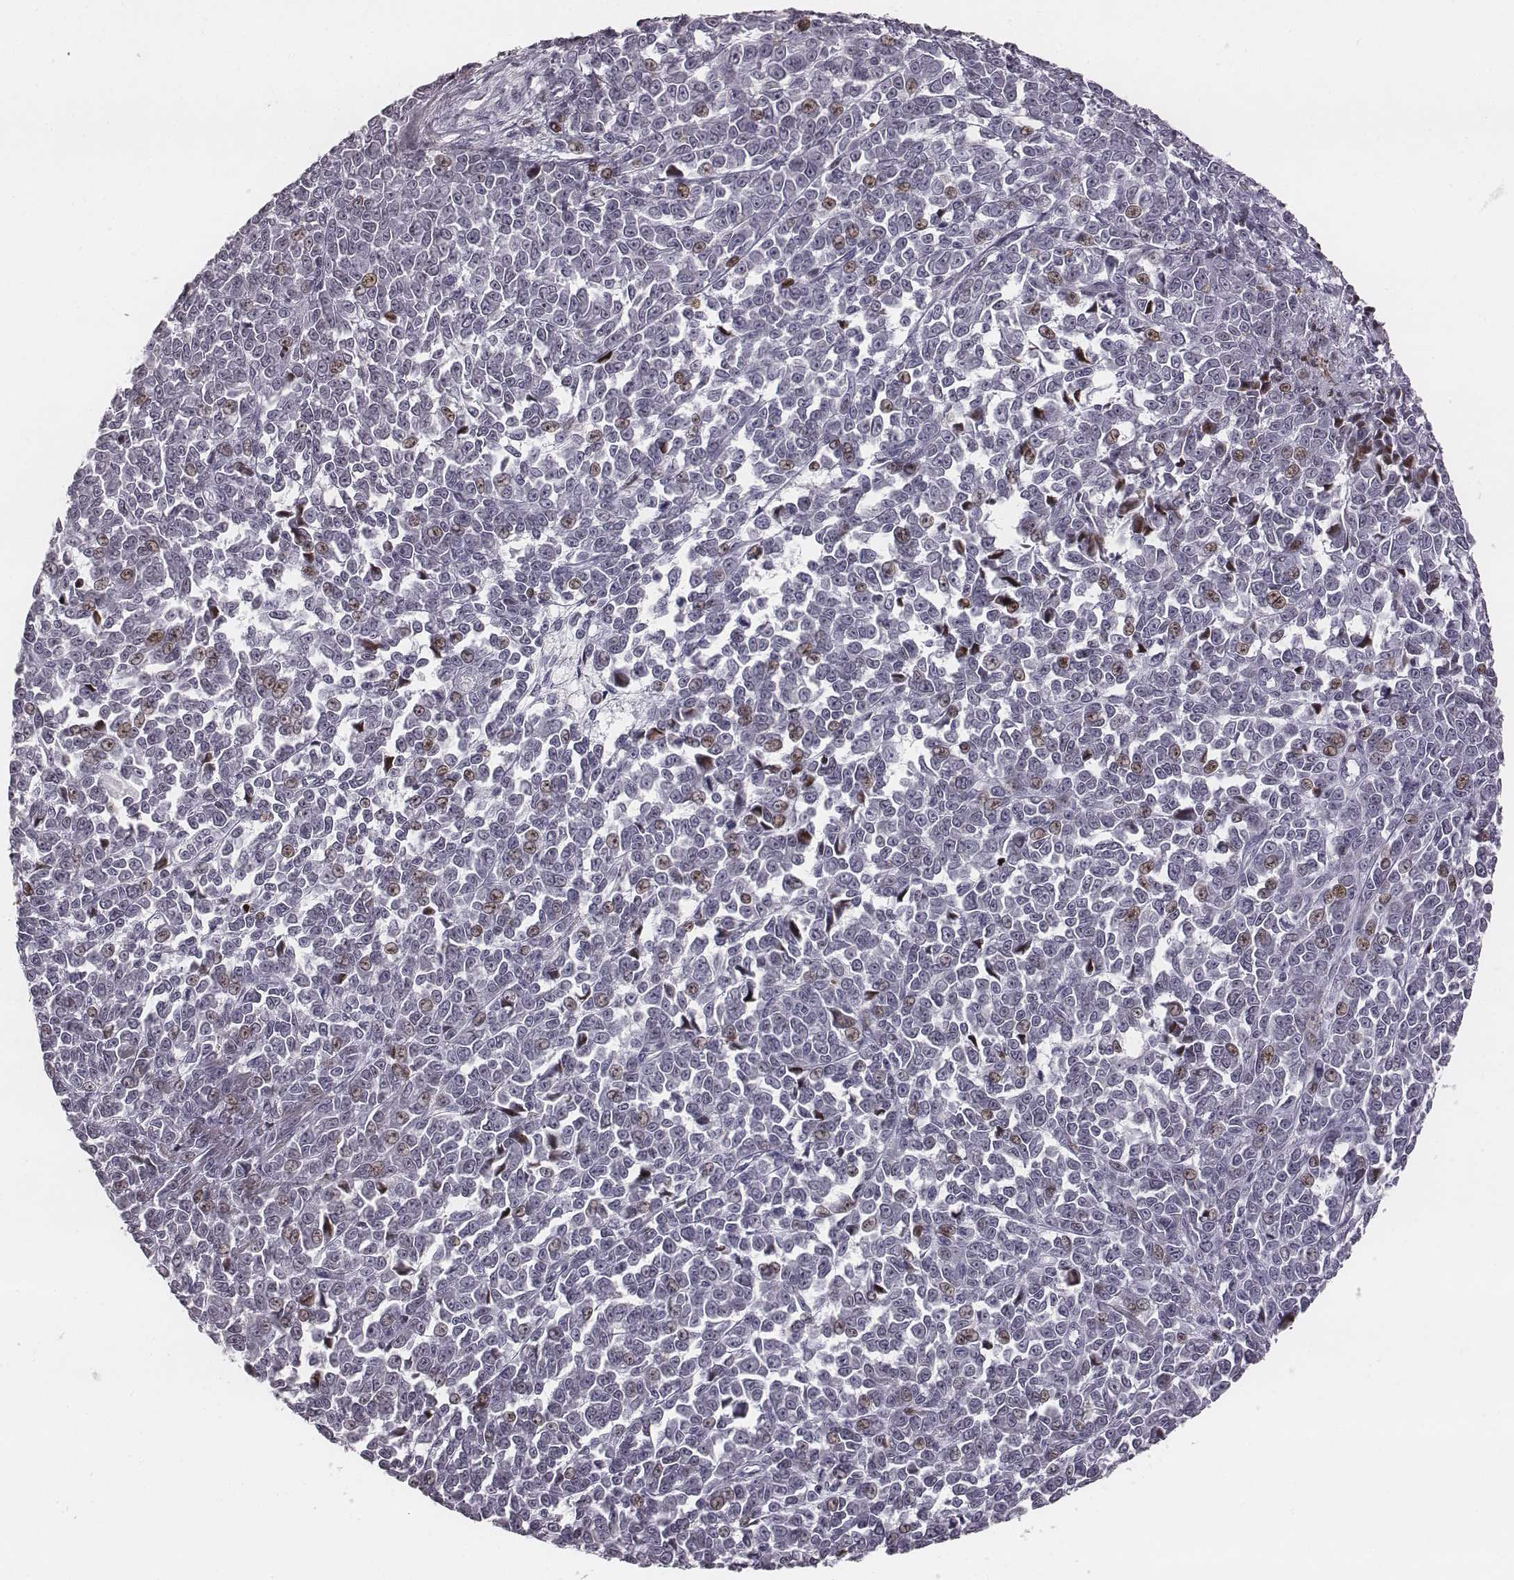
{"staining": {"intensity": "weak", "quantity": "<25%", "location": "nuclear"}, "tissue": "melanoma", "cell_type": "Tumor cells", "image_type": "cancer", "snomed": [{"axis": "morphology", "description": "Malignant melanoma, NOS"}, {"axis": "topography", "description": "Skin"}], "caption": "The IHC photomicrograph has no significant positivity in tumor cells of melanoma tissue.", "gene": "NDC1", "patient": {"sex": "female", "age": 95}}